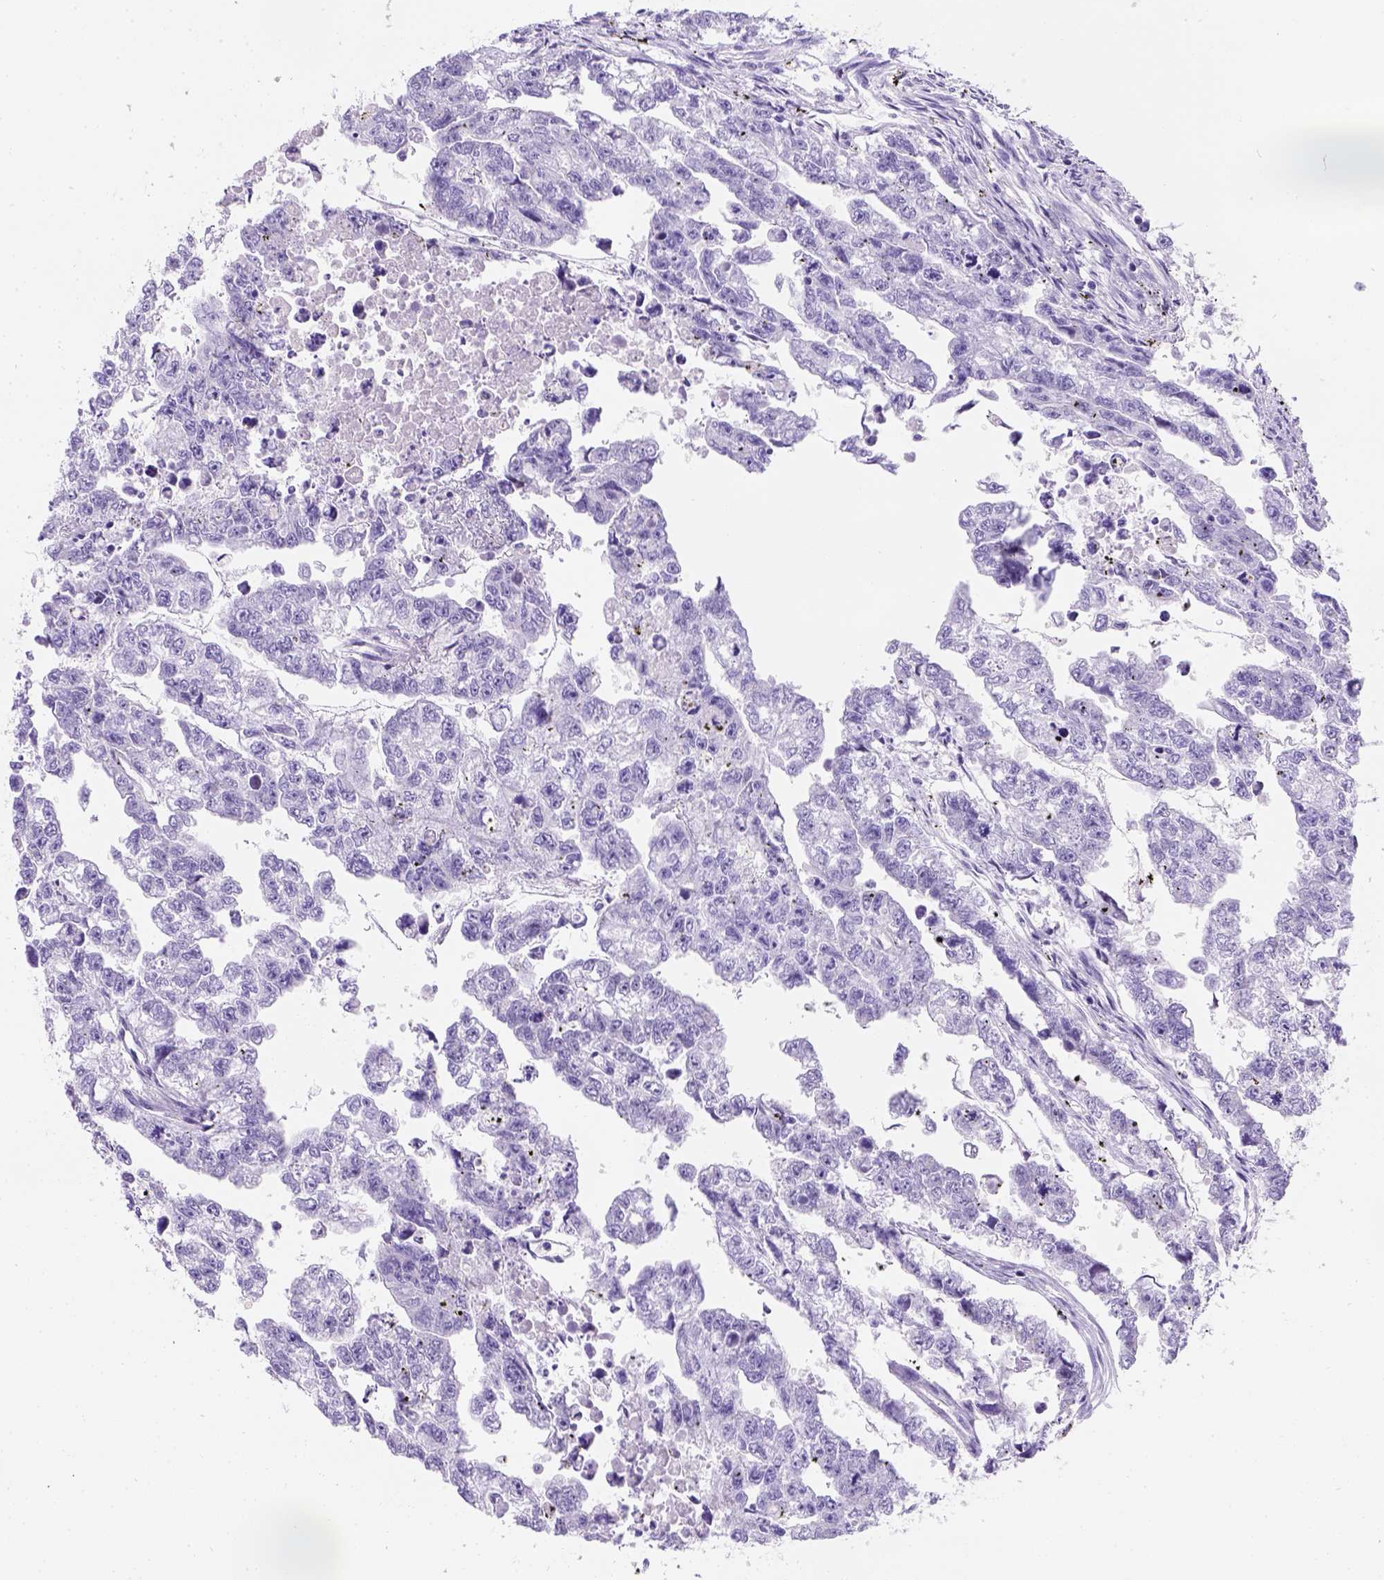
{"staining": {"intensity": "negative", "quantity": "none", "location": "none"}, "tissue": "testis cancer", "cell_type": "Tumor cells", "image_type": "cancer", "snomed": [{"axis": "morphology", "description": "Carcinoma, Embryonal, NOS"}, {"axis": "morphology", "description": "Teratoma, malignant, NOS"}, {"axis": "topography", "description": "Testis"}], "caption": "Image shows no significant protein positivity in tumor cells of testis cancer (embryonal carcinoma).", "gene": "PHF7", "patient": {"sex": "male", "age": 44}}